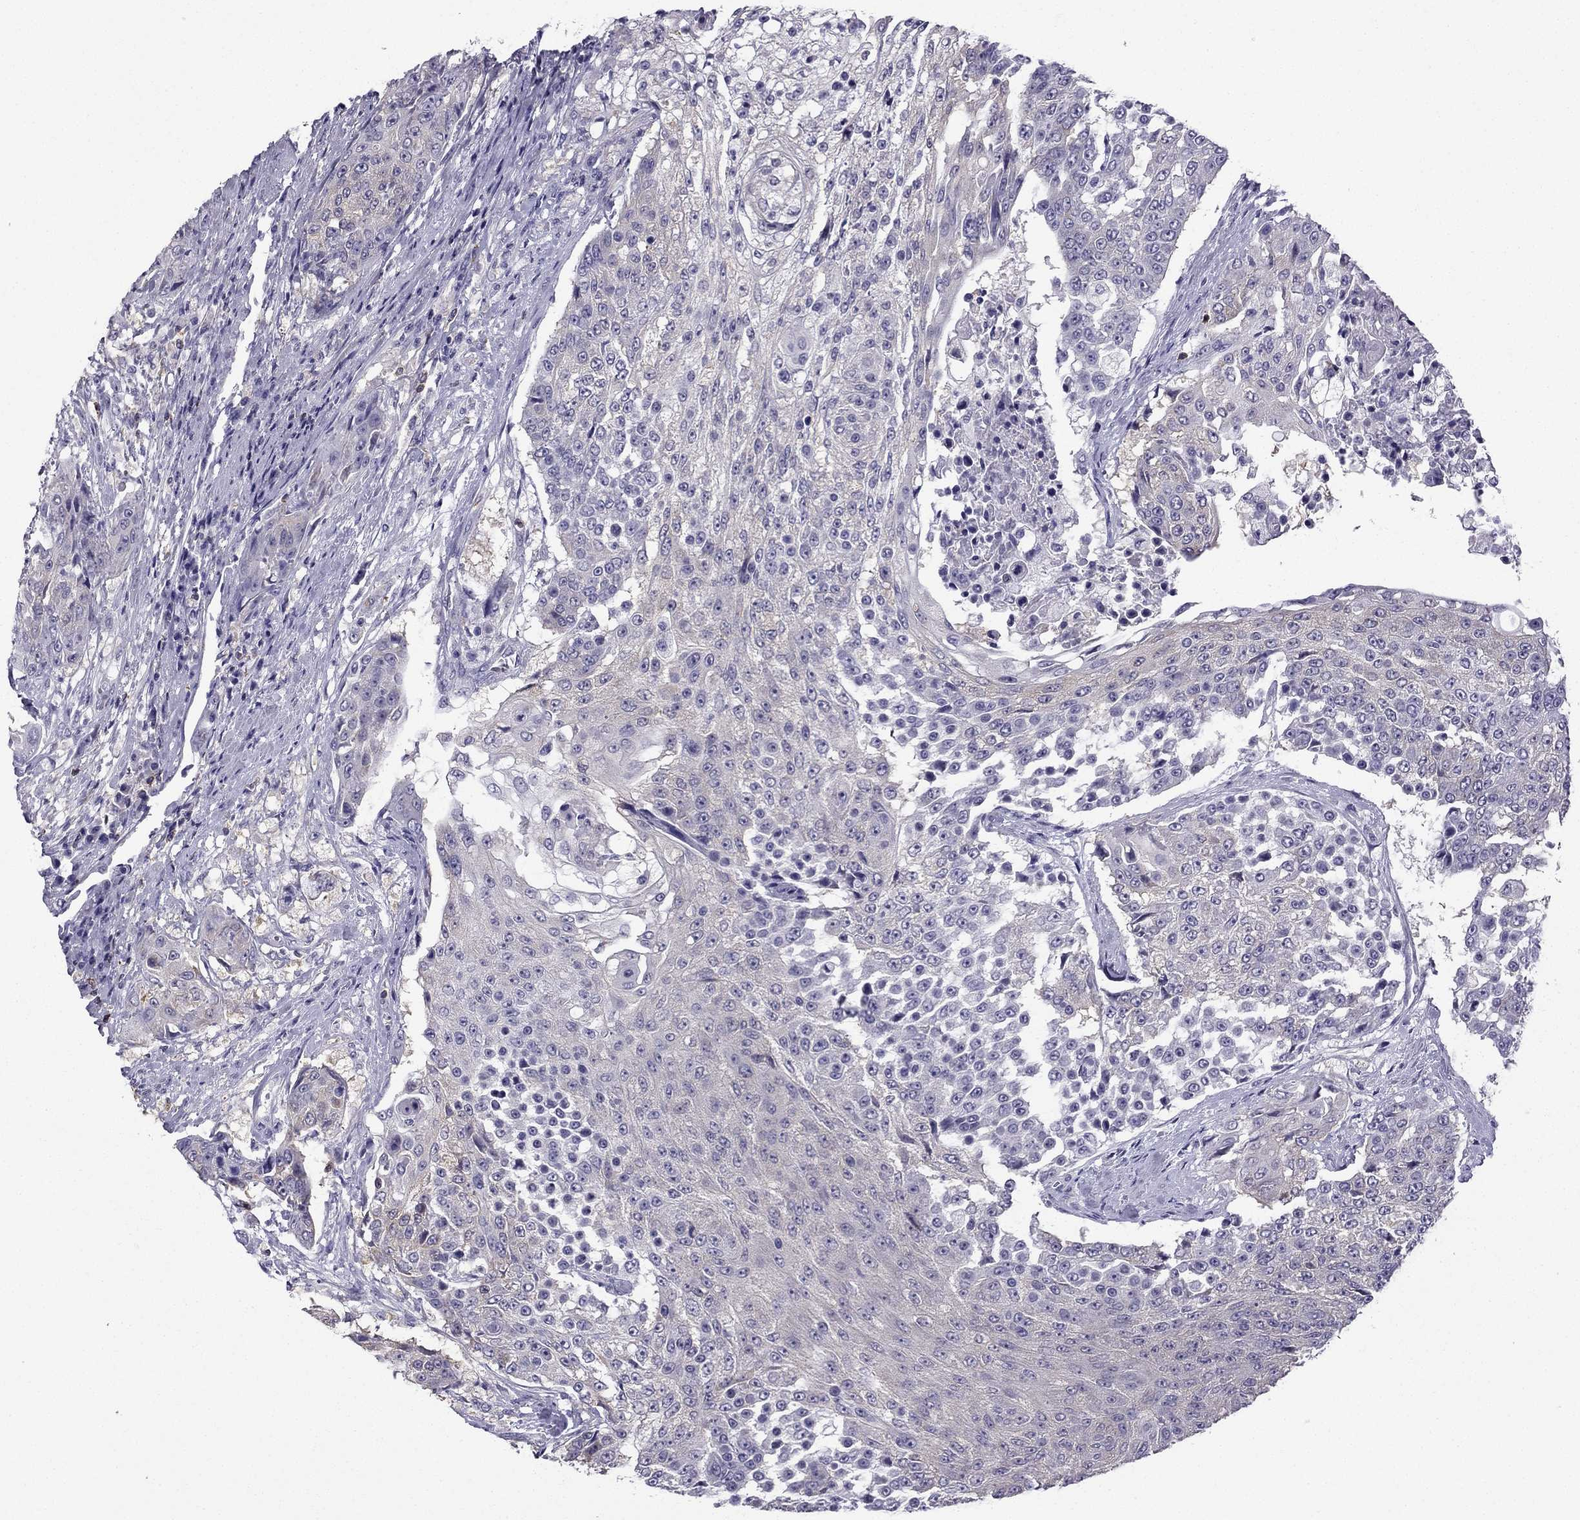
{"staining": {"intensity": "negative", "quantity": "none", "location": "none"}, "tissue": "urothelial cancer", "cell_type": "Tumor cells", "image_type": "cancer", "snomed": [{"axis": "morphology", "description": "Urothelial carcinoma, High grade"}, {"axis": "topography", "description": "Urinary bladder"}], "caption": "High magnification brightfield microscopy of urothelial cancer stained with DAB (3,3'-diaminobenzidine) (brown) and counterstained with hematoxylin (blue): tumor cells show no significant positivity. (Stains: DAB (3,3'-diaminobenzidine) IHC with hematoxylin counter stain, Microscopy: brightfield microscopy at high magnification).", "gene": "CCK", "patient": {"sex": "female", "age": 63}}